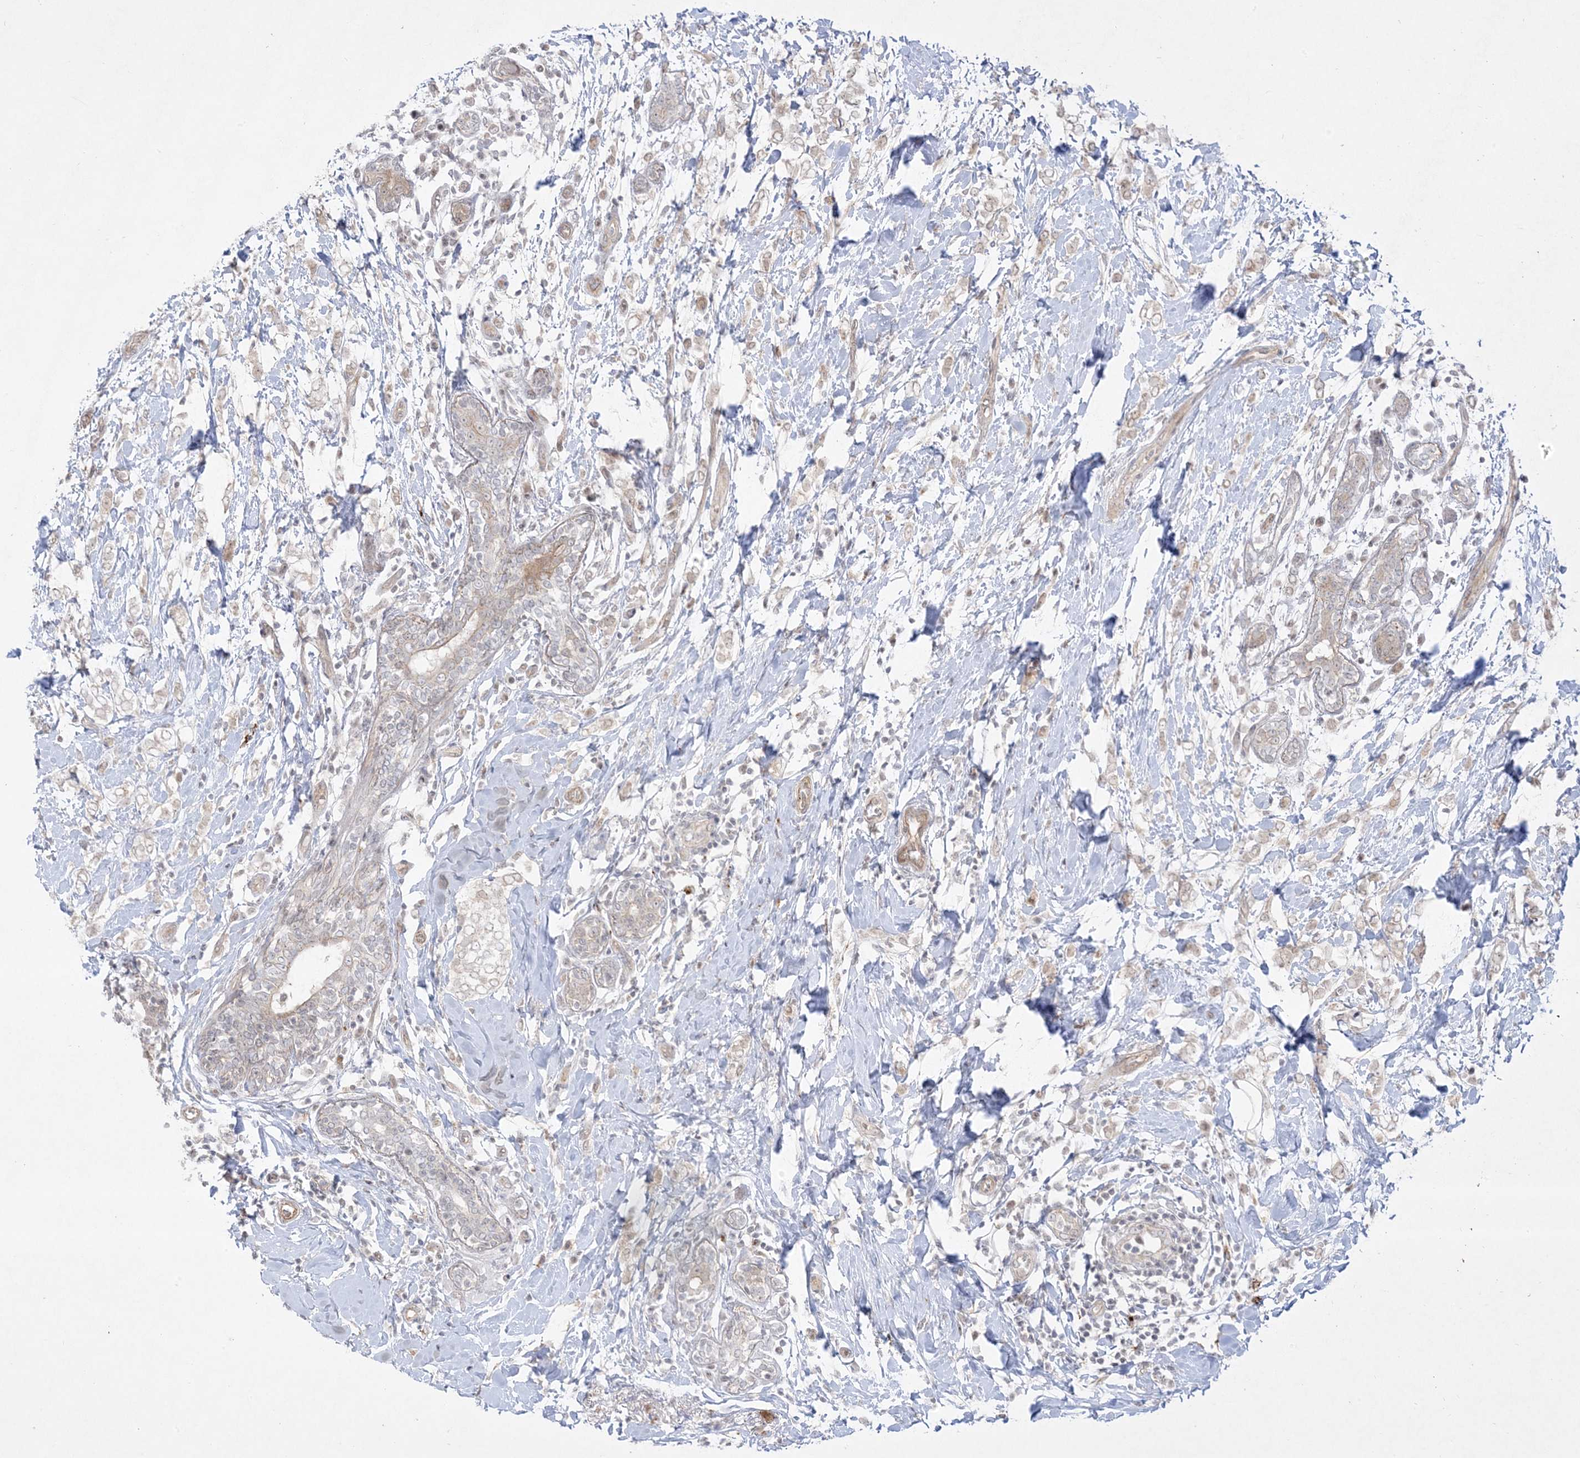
{"staining": {"intensity": "weak", "quantity": "25%-75%", "location": "cytoplasmic/membranous,nuclear"}, "tissue": "breast cancer", "cell_type": "Tumor cells", "image_type": "cancer", "snomed": [{"axis": "morphology", "description": "Normal tissue, NOS"}, {"axis": "morphology", "description": "Lobular carcinoma"}, {"axis": "topography", "description": "Breast"}], "caption": "Human lobular carcinoma (breast) stained for a protein (brown) reveals weak cytoplasmic/membranous and nuclear positive staining in approximately 25%-75% of tumor cells.", "gene": "PTK6", "patient": {"sex": "female", "age": 47}}